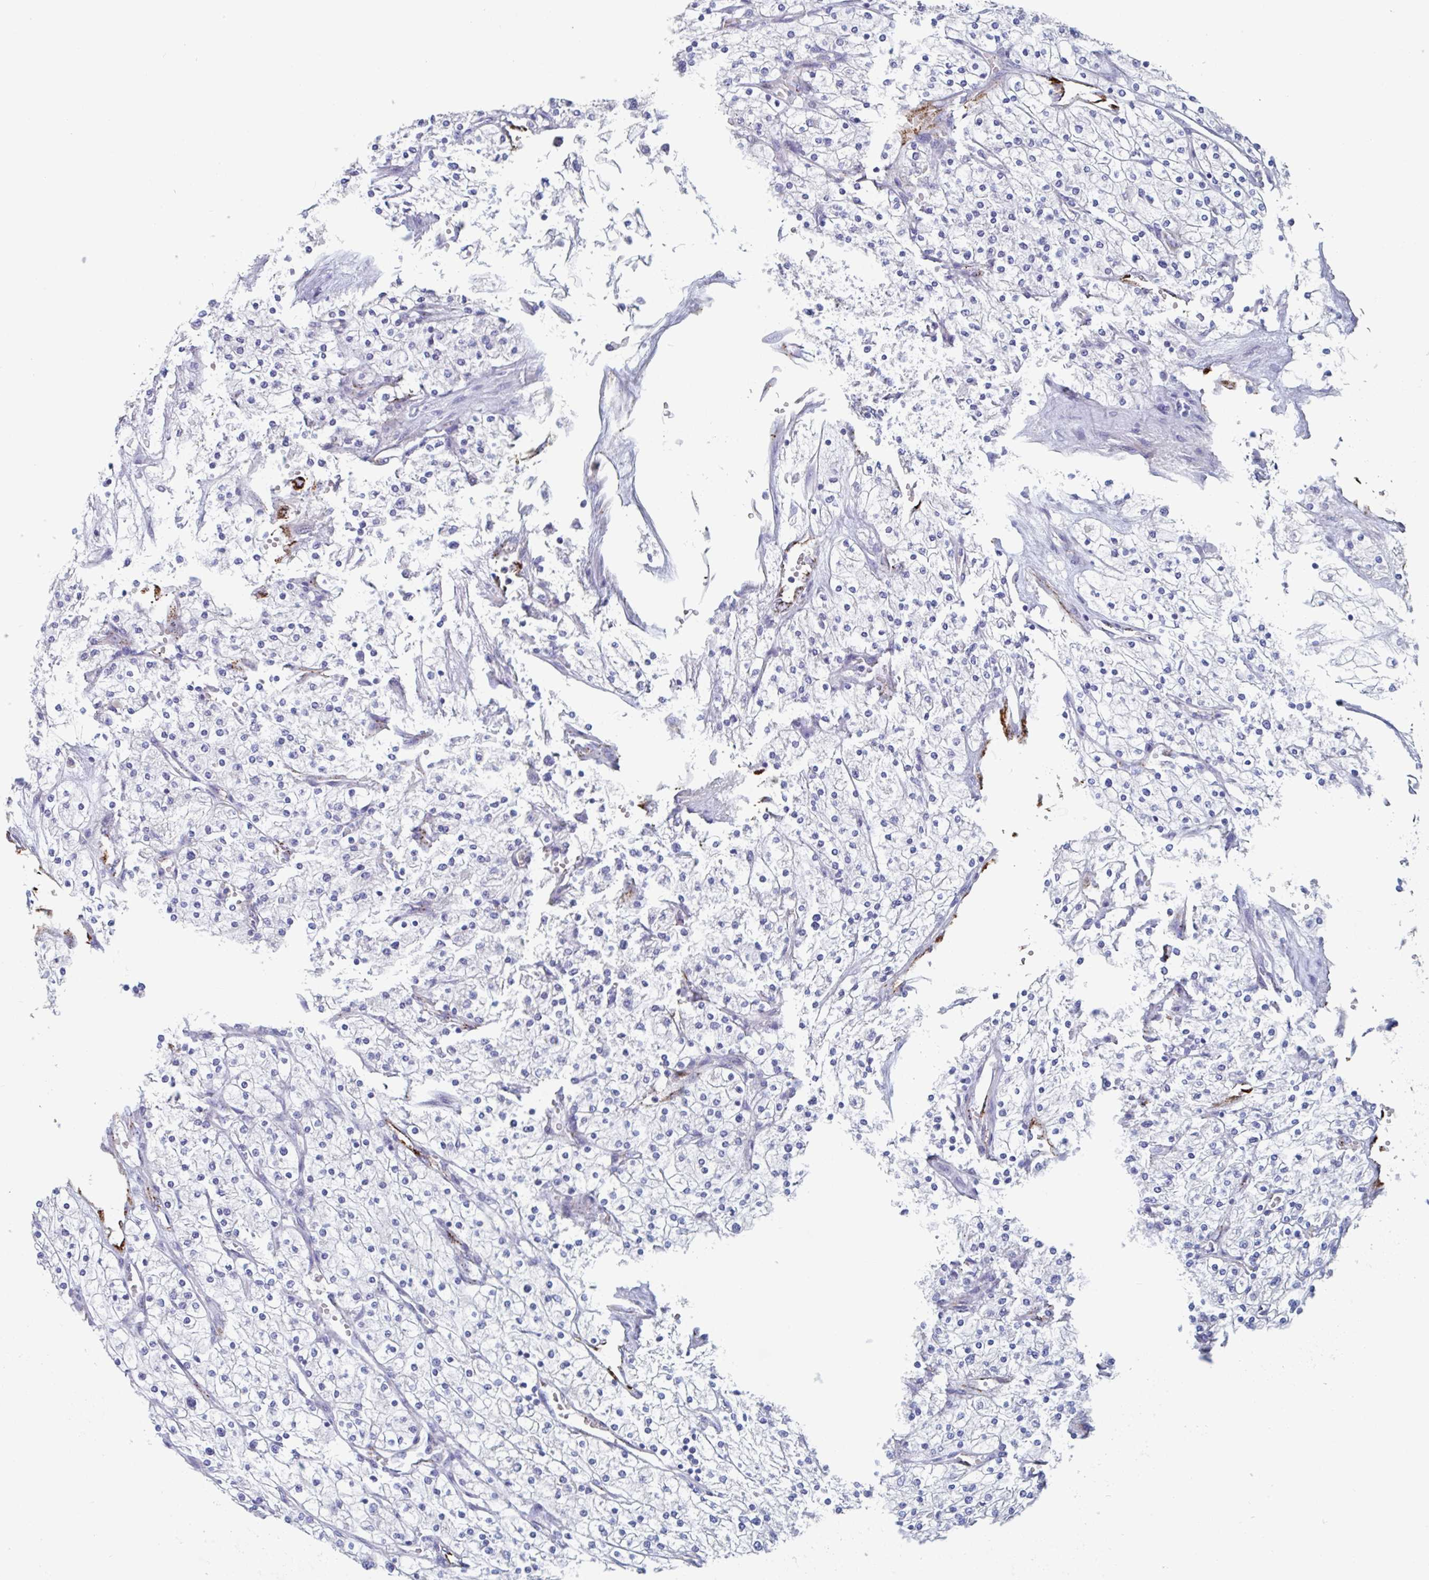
{"staining": {"intensity": "negative", "quantity": "none", "location": "none"}, "tissue": "renal cancer", "cell_type": "Tumor cells", "image_type": "cancer", "snomed": [{"axis": "morphology", "description": "Adenocarcinoma, NOS"}, {"axis": "topography", "description": "Kidney"}], "caption": "Protein analysis of adenocarcinoma (renal) displays no significant expression in tumor cells.", "gene": "ABHD16A", "patient": {"sex": "male", "age": 80}}